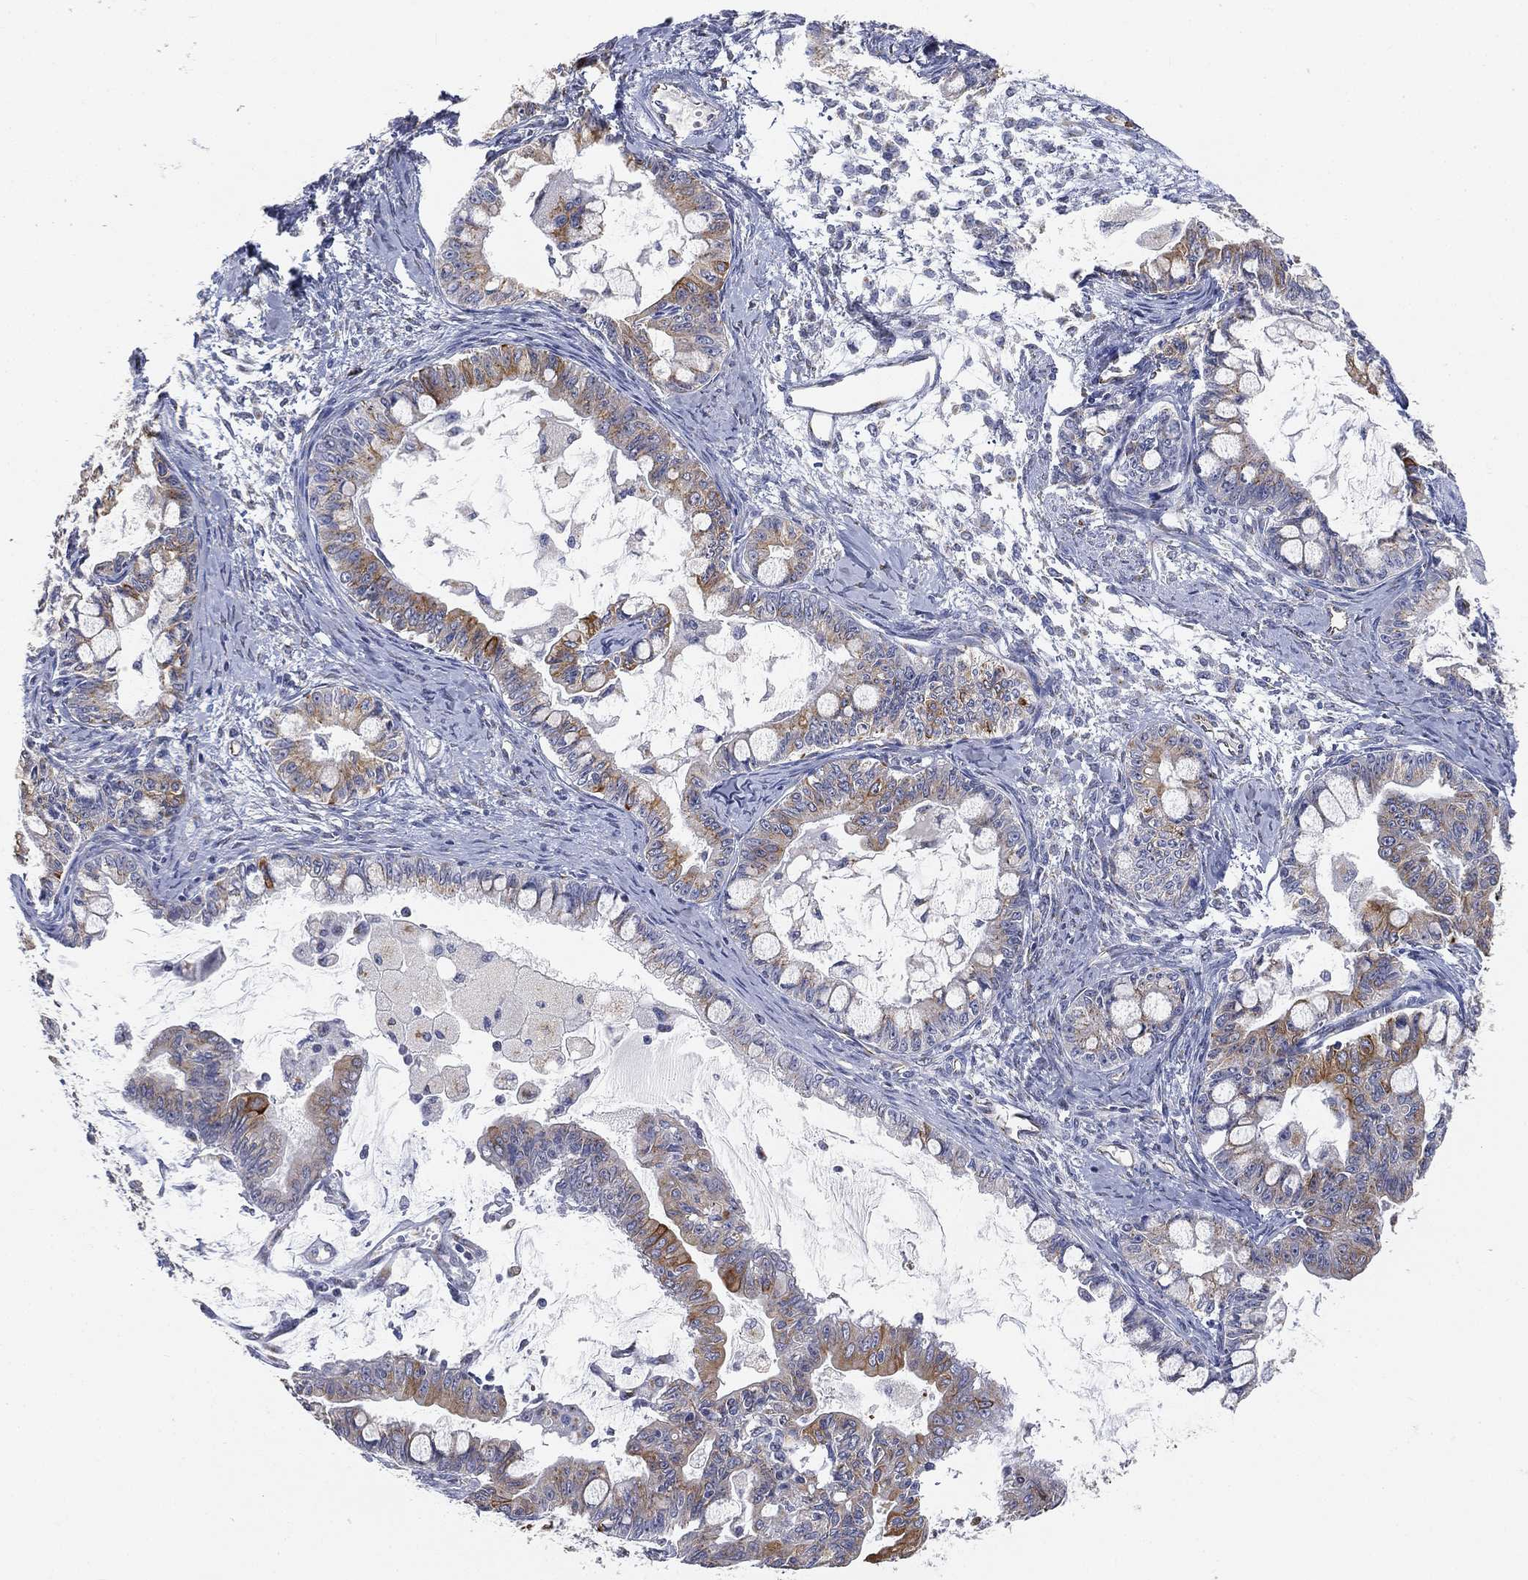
{"staining": {"intensity": "strong", "quantity": "25%-75%", "location": "cytoplasmic/membranous"}, "tissue": "ovarian cancer", "cell_type": "Tumor cells", "image_type": "cancer", "snomed": [{"axis": "morphology", "description": "Cystadenocarcinoma, mucinous, NOS"}, {"axis": "topography", "description": "Ovary"}], "caption": "This is a photomicrograph of immunohistochemistry (IHC) staining of mucinous cystadenocarcinoma (ovarian), which shows strong expression in the cytoplasmic/membranous of tumor cells.", "gene": "TICAM1", "patient": {"sex": "female", "age": 63}}